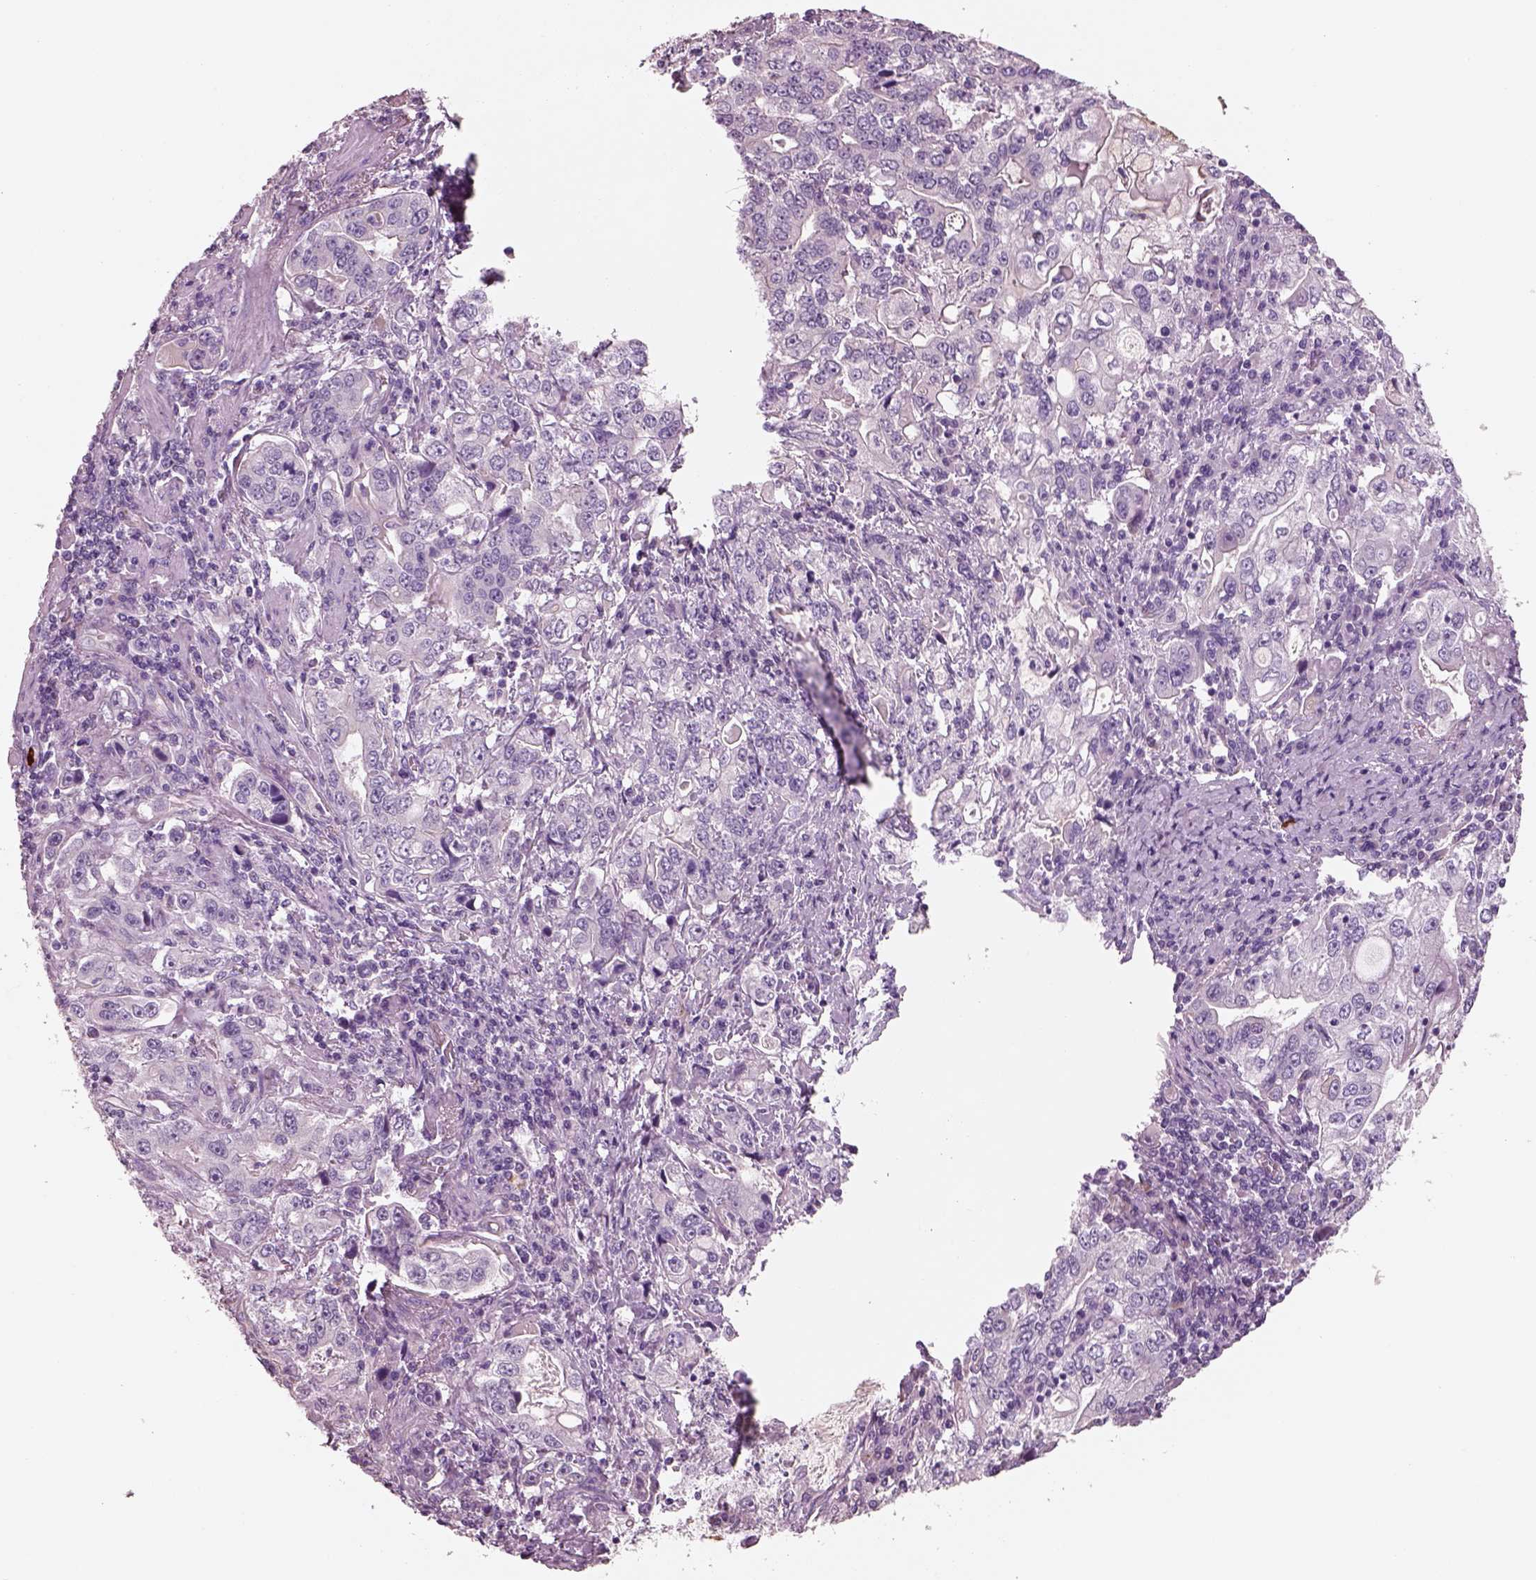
{"staining": {"intensity": "negative", "quantity": "none", "location": "none"}, "tissue": "stomach cancer", "cell_type": "Tumor cells", "image_type": "cancer", "snomed": [{"axis": "morphology", "description": "Adenocarcinoma, NOS"}, {"axis": "topography", "description": "Stomach, lower"}], "caption": "Immunohistochemistry photomicrograph of neoplastic tissue: stomach cancer stained with DAB displays no significant protein expression in tumor cells.", "gene": "IGLL1", "patient": {"sex": "female", "age": 72}}